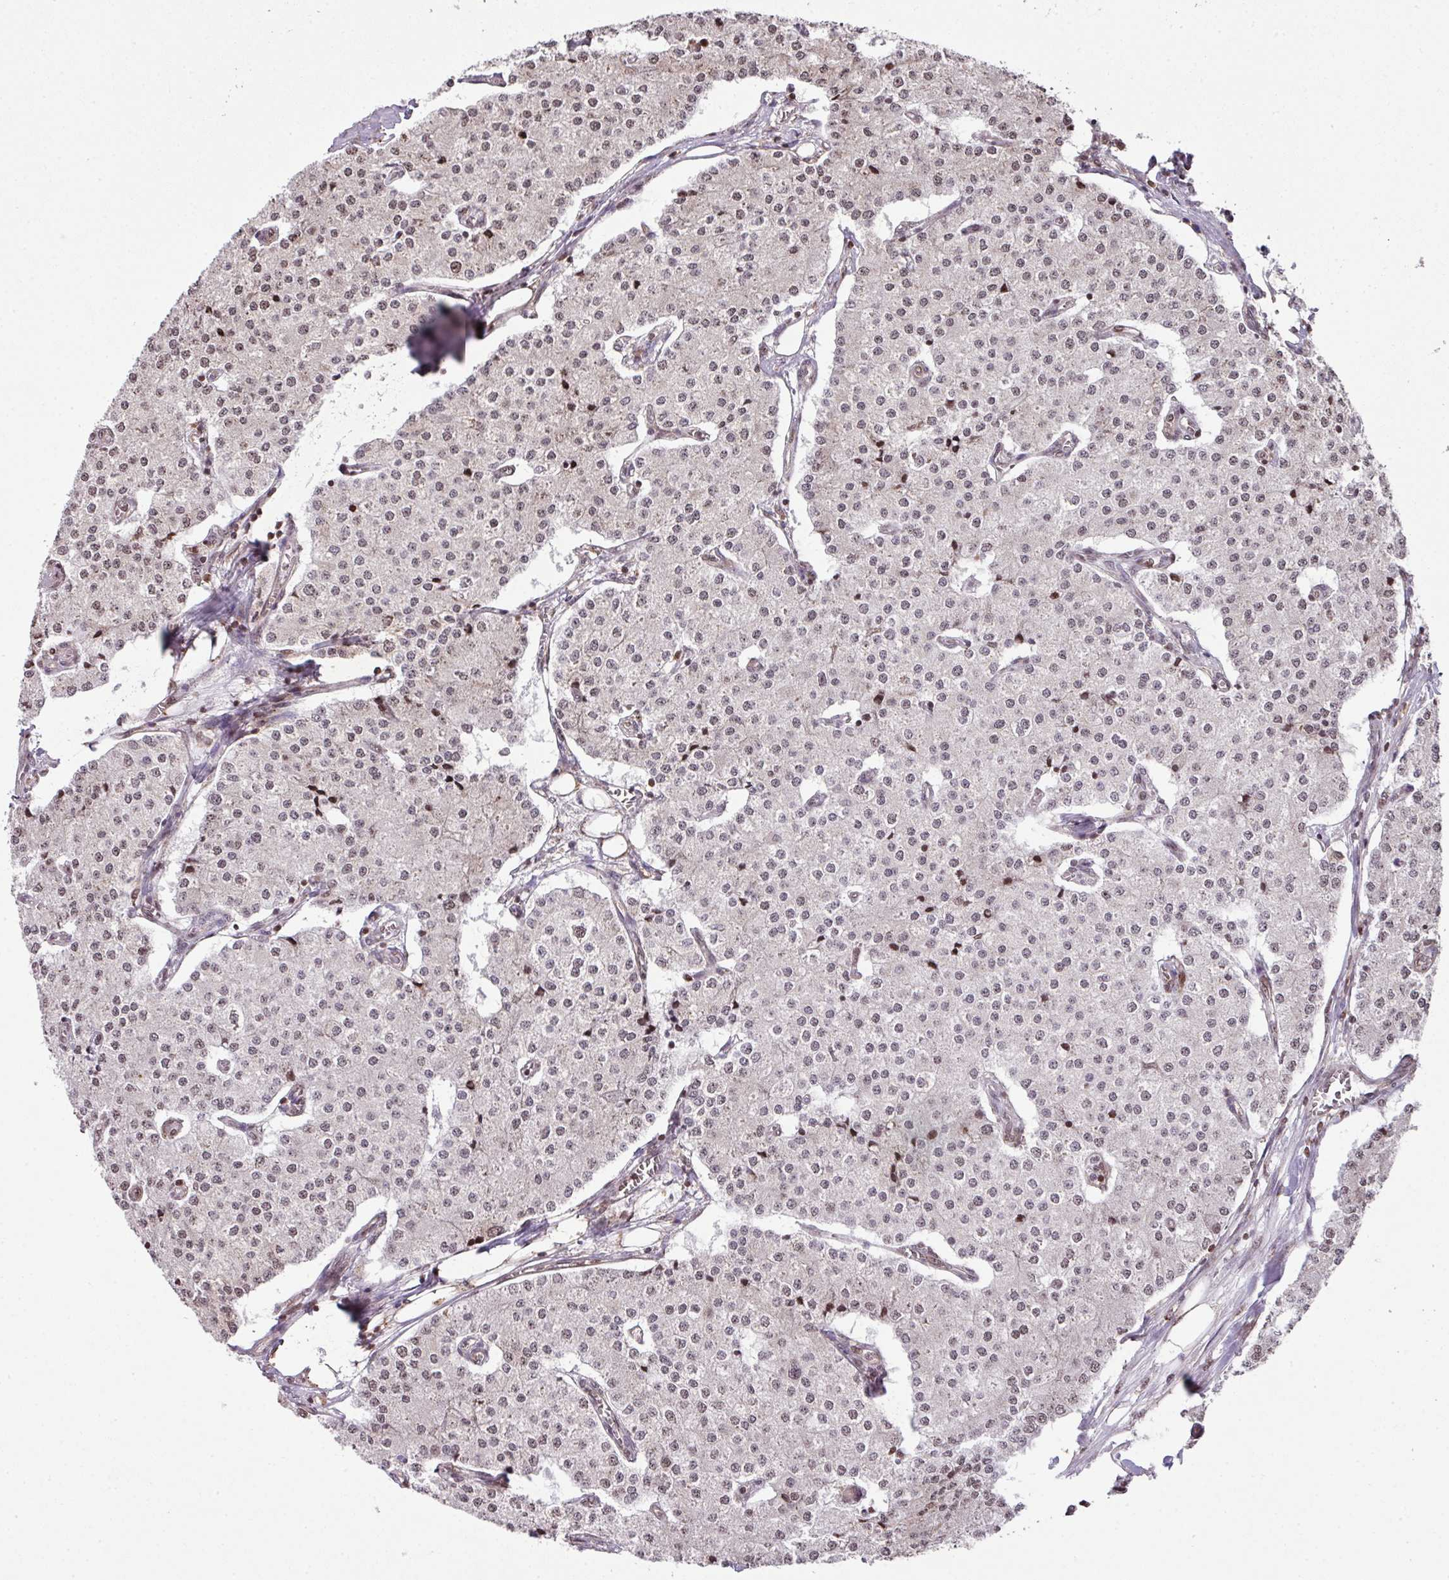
{"staining": {"intensity": "weak", "quantity": ">75%", "location": "nuclear"}, "tissue": "carcinoid", "cell_type": "Tumor cells", "image_type": "cancer", "snomed": [{"axis": "morphology", "description": "Carcinoid, malignant, NOS"}, {"axis": "topography", "description": "Colon"}], "caption": "An IHC histopathology image of neoplastic tissue is shown. Protein staining in brown highlights weak nuclear positivity in carcinoid within tumor cells.", "gene": "PLK1", "patient": {"sex": "female", "age": 52}}